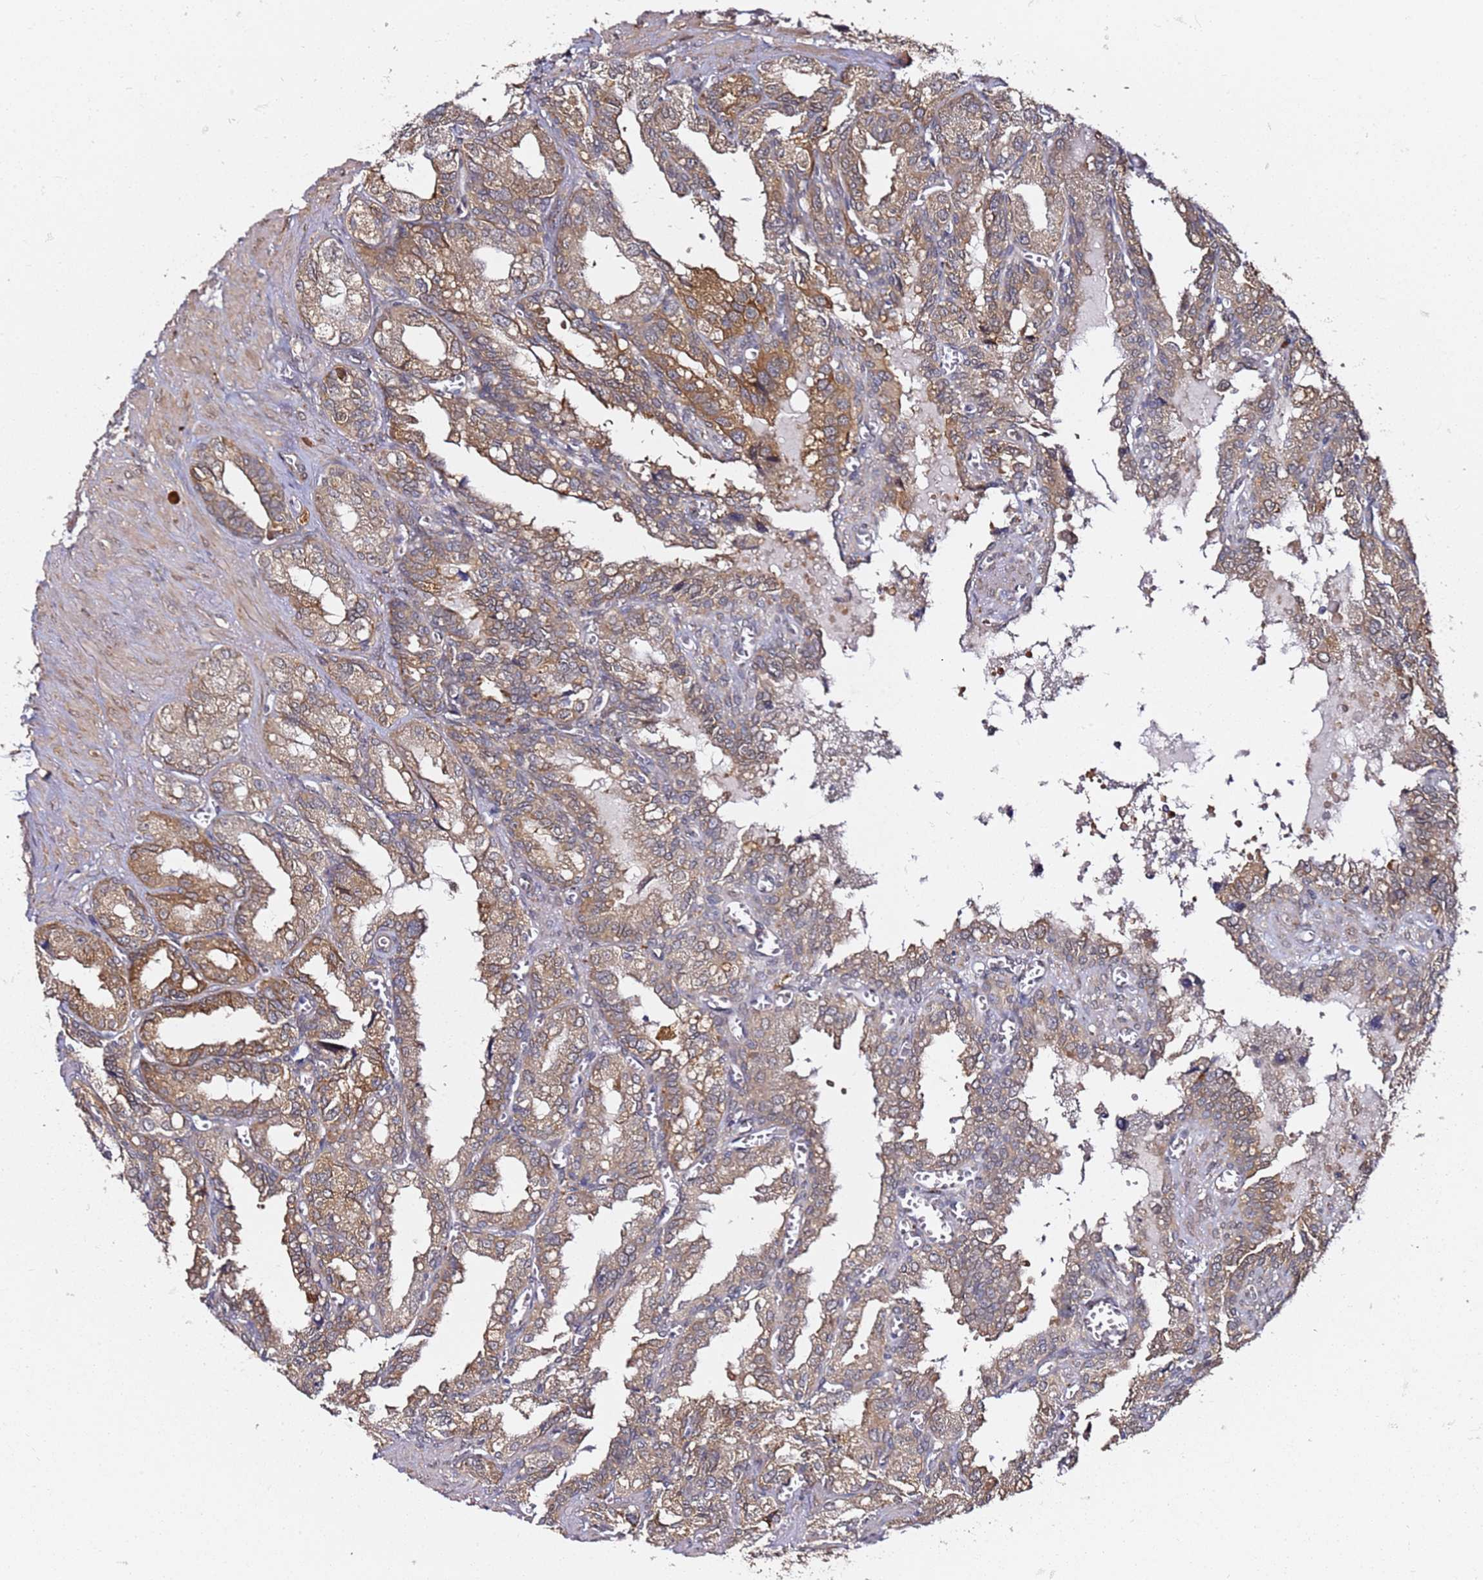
{"staining": {"intensity": "moderate", "quantity": "25%-75%", "location": "cytoplasmic/membranous"}, "tissue": "seminal vesicle", "cell_type": "Glandular cells", "image_type": "normal", "snomed": [{"axis": "morphology", "description": "Normal tissue, NOS"}, {"axis": "topography", "description": "Seminal veicle"}], "caption": "Benign seminal vesicle exhibits moderate cytoplasmic/membranous positivity in approximately 25%-75% of glandular cells, visualized by immunohistochemistry. (DAB (3,3'-diaminobenzidine) IHC, brown staining for protein, blue staining for nuclei).", "gene": "PRKAB2", "patient": {"sex": "male", "age": 67}}